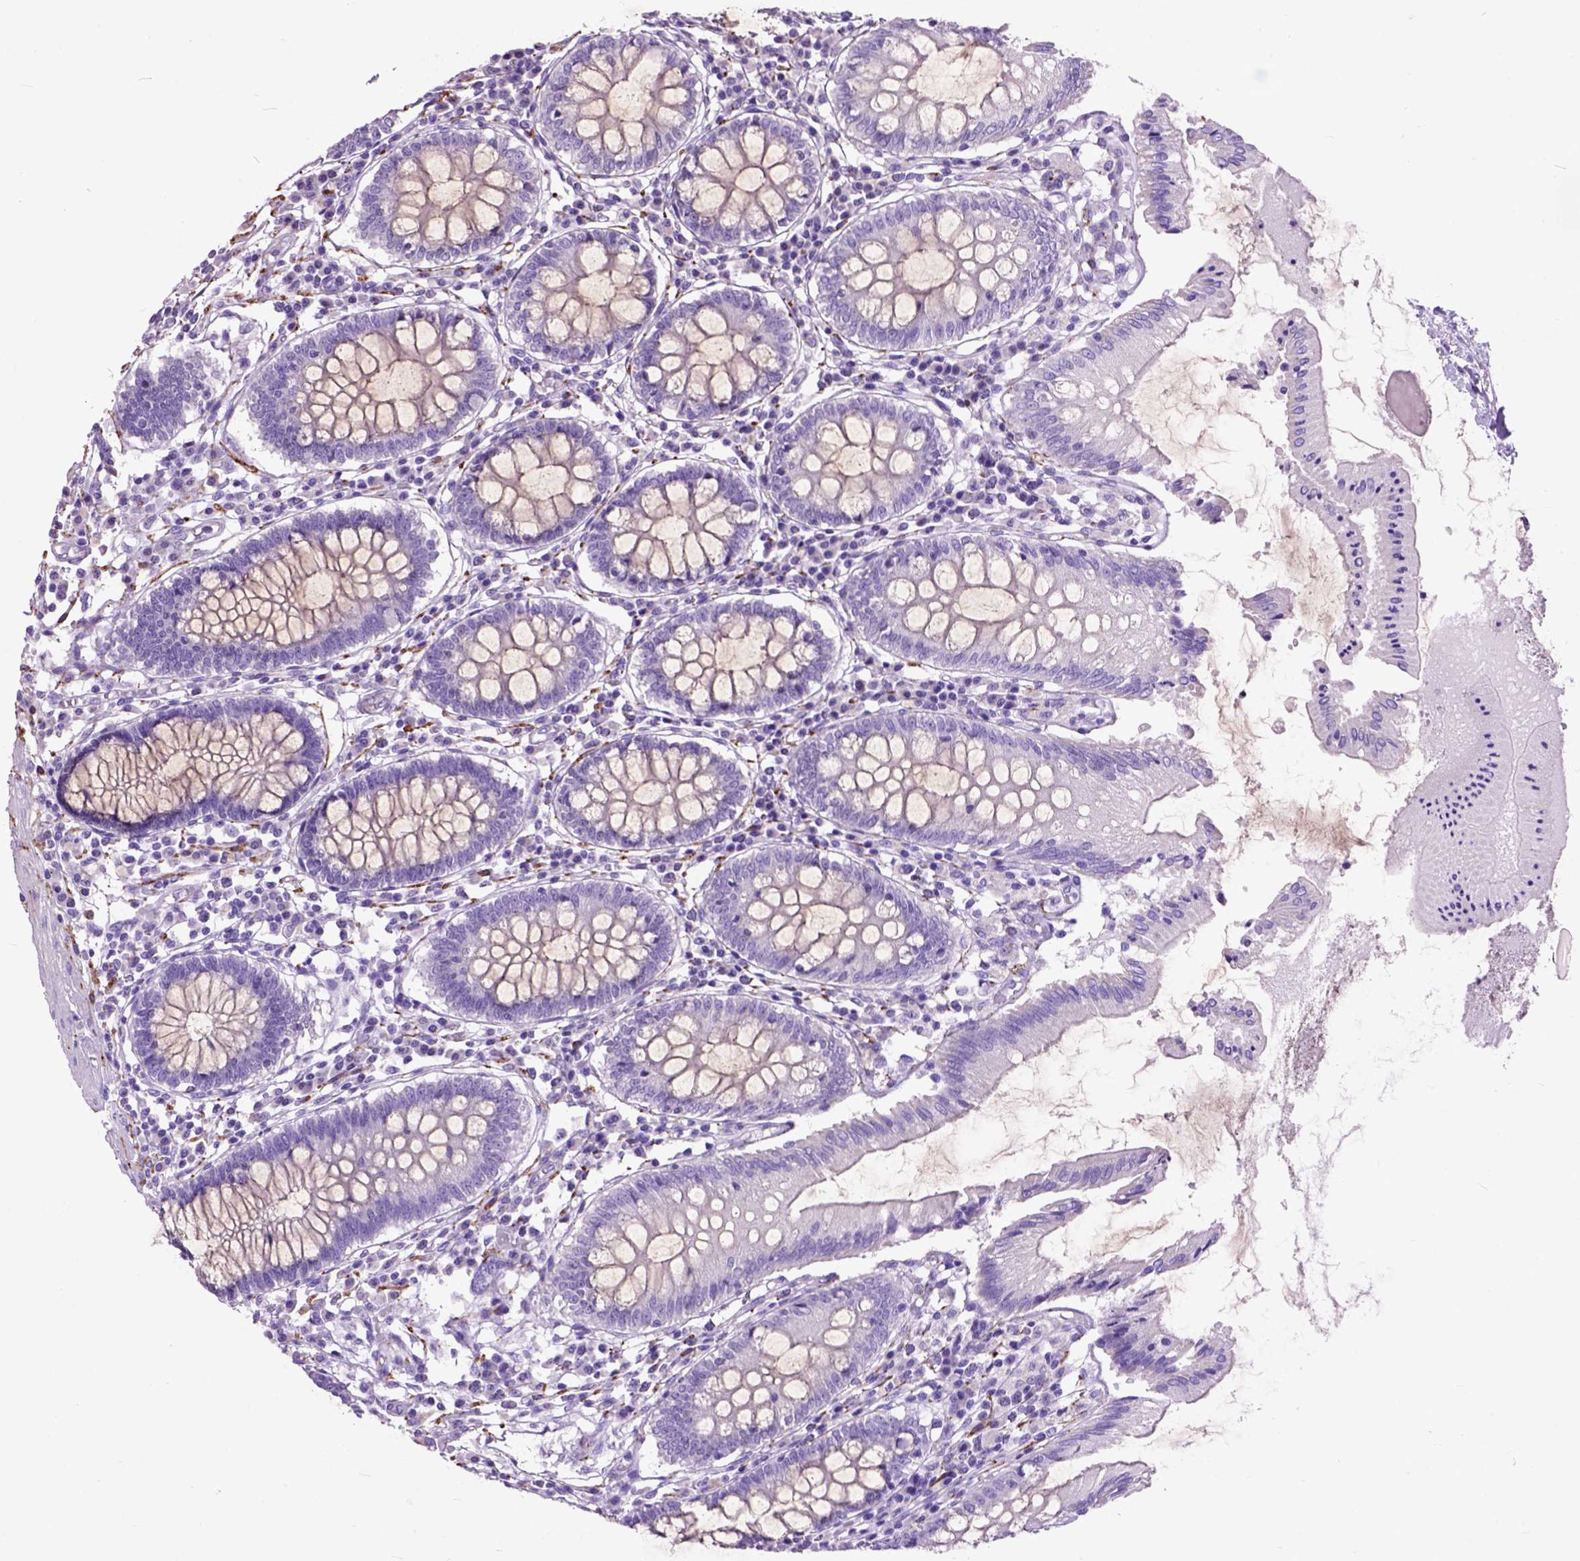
{"staining": {"intensity": "negative", "quantity": "none", "location": "none"}, "tissue": "colon", "cell_type": "Endothelial cells", "image_type": "normal", "snomed": [{"axis": "morphology", "description": "Normal tissue, NOS"}, {"axis": "morphology", "description": "Adenocarcinoma, NOS"}, {"axis": "topography", "description": "Colon"}], "caption": "IHC histopathology image of unremarkable colon: human colon stained with DAB reveals no significant protein positivity in endothelial cells. The staining is performed using DAB brown chromogen with nuclei counter-stained in using hematoxylin.", "gene": "MAPT", "patient": {"sex": "male", "age": 83}}